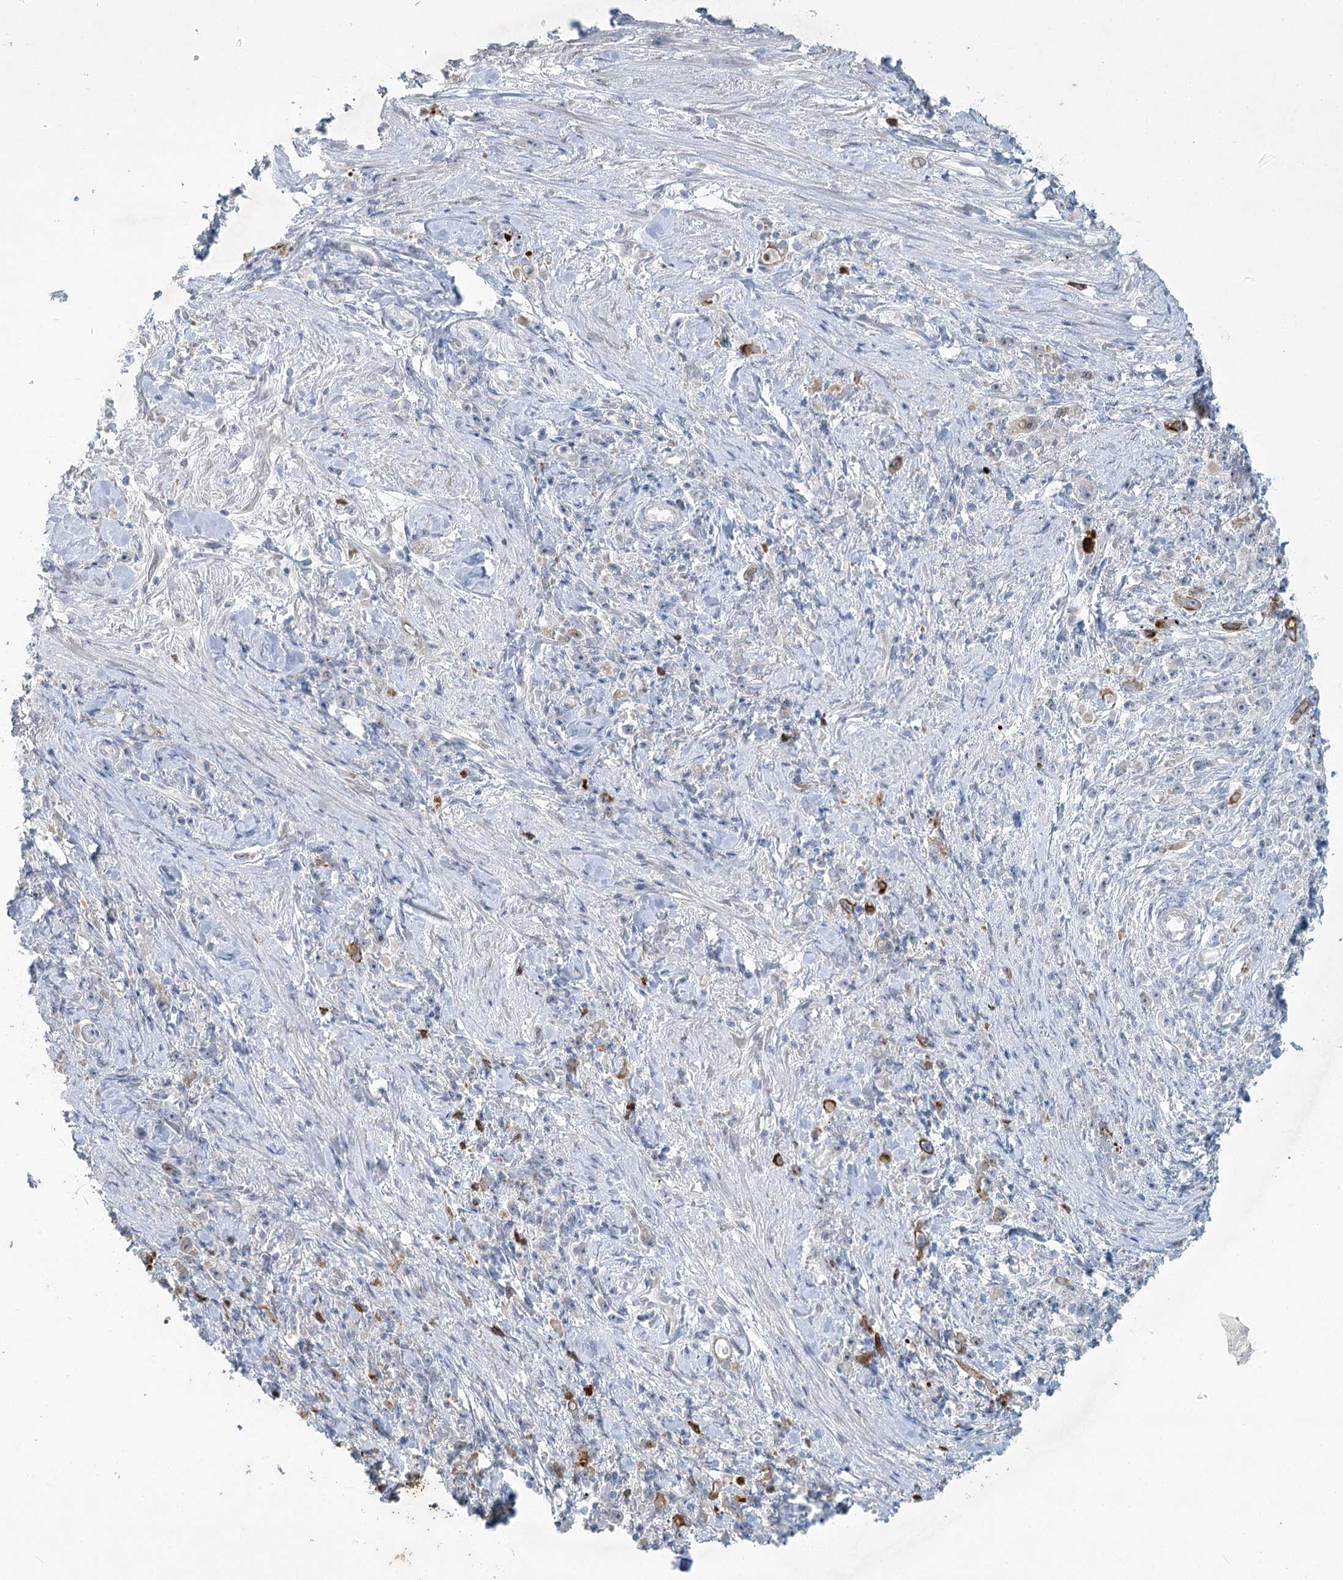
{"staining": {"intensity": "negative", "quantity": "none", "location": "none"}, "tissue": "stomach cancer", "cell_type": "Tumor cells", "image_type": "cancer", "snomed": [{"axis": "morphology", "description": "Adenocarcinoma, NOS"}, {"axis": "topography", "description": "Stomach"}], "caption": "Immunohistochemistry (IHC) photomicrograph of neoplastic tissue: human adenocarcinoma (stomach) stained with DAB (3,3'-diaminobenzidine) displays no significant protein expression in tumor cells.", "gene": "ABITRAM", "patient": {"sex": "female", "age": 59}}